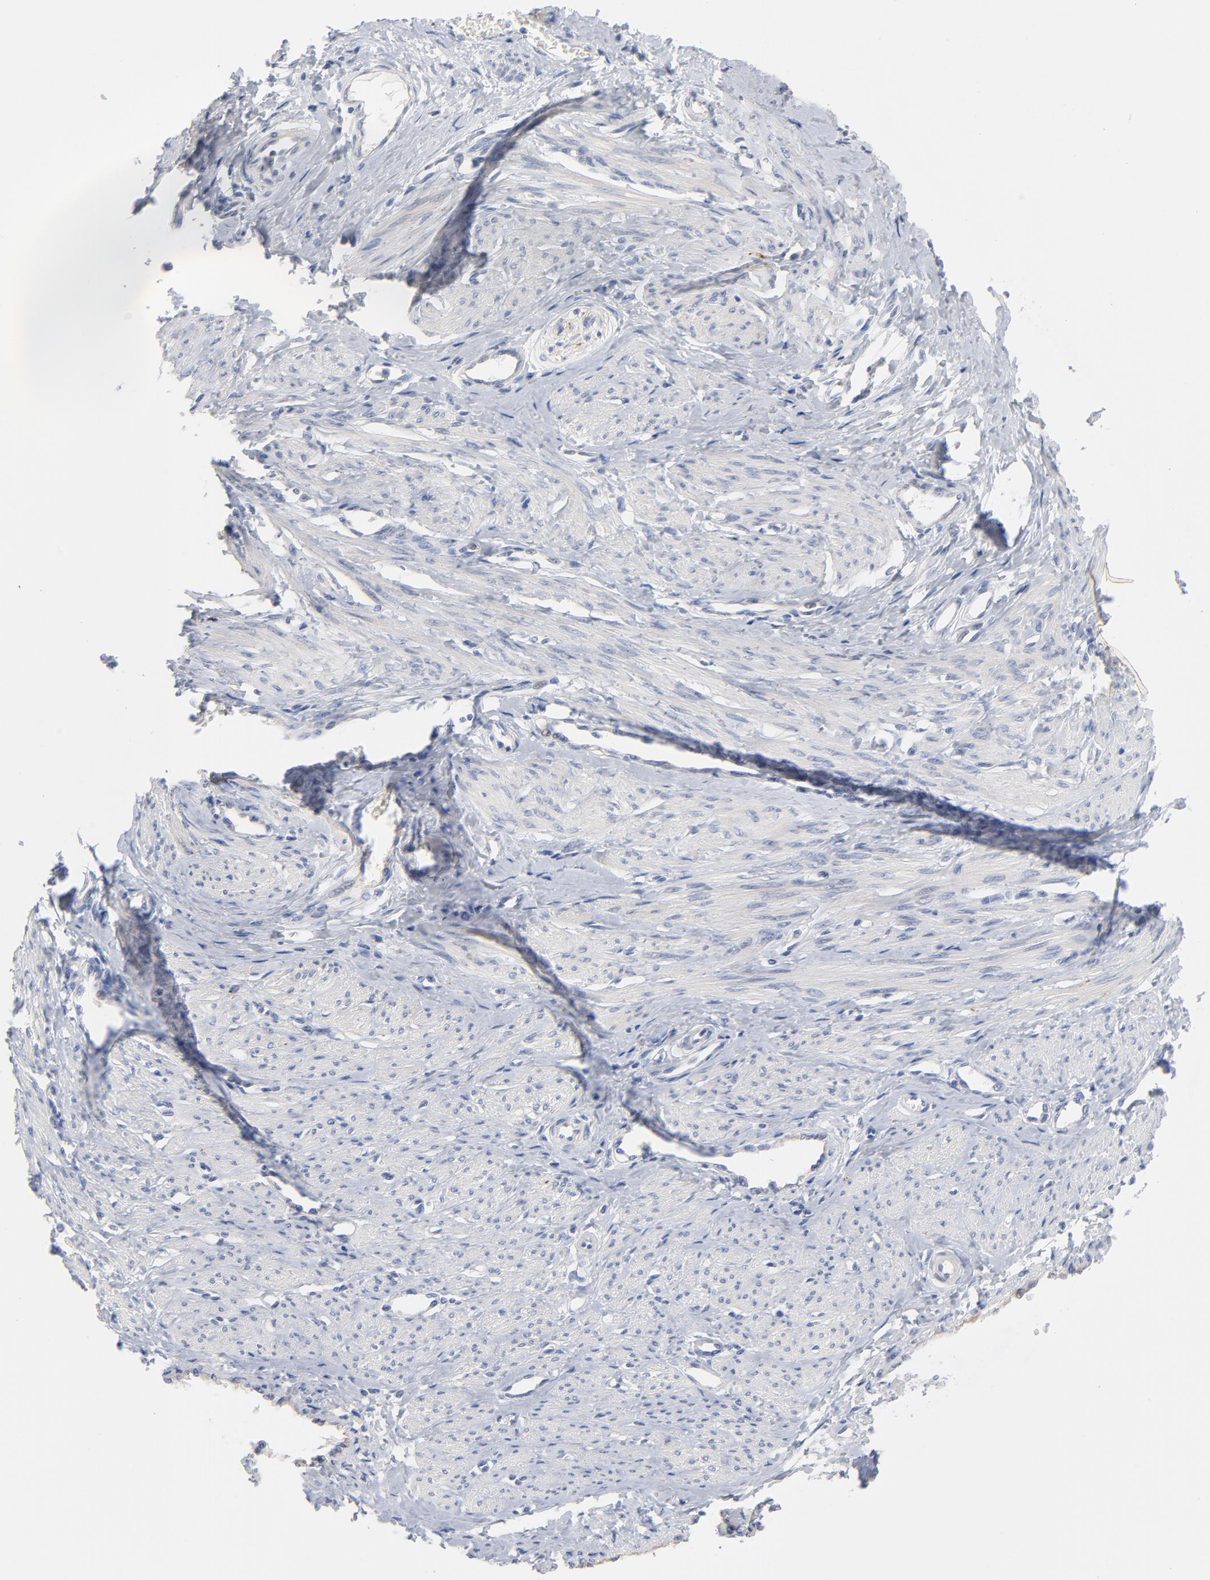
{"staining": {"intensity": "weak", "quantity": "<25%", "location": "cytoplasmic/membranous"}, "tissue": "smooth muscle", "cell_type": "Smooth muscle cells", "image_type": "normal", "snomed": [{"axis": "morphology", "description": "Normal tissue, NOS"}, {"axis": "topography", "description": "Smooth muscle"}, {"axis": "topography", "description": "Uterus"}], "caption": "The photomicrograph exhibits no staining of smooth muscle cells in normal smooth muscle. (DAB IHC visualized using brightfield microscopy, high magnification).", "gene": "CPE", "patient": {"sex": "female", "age": 39}}